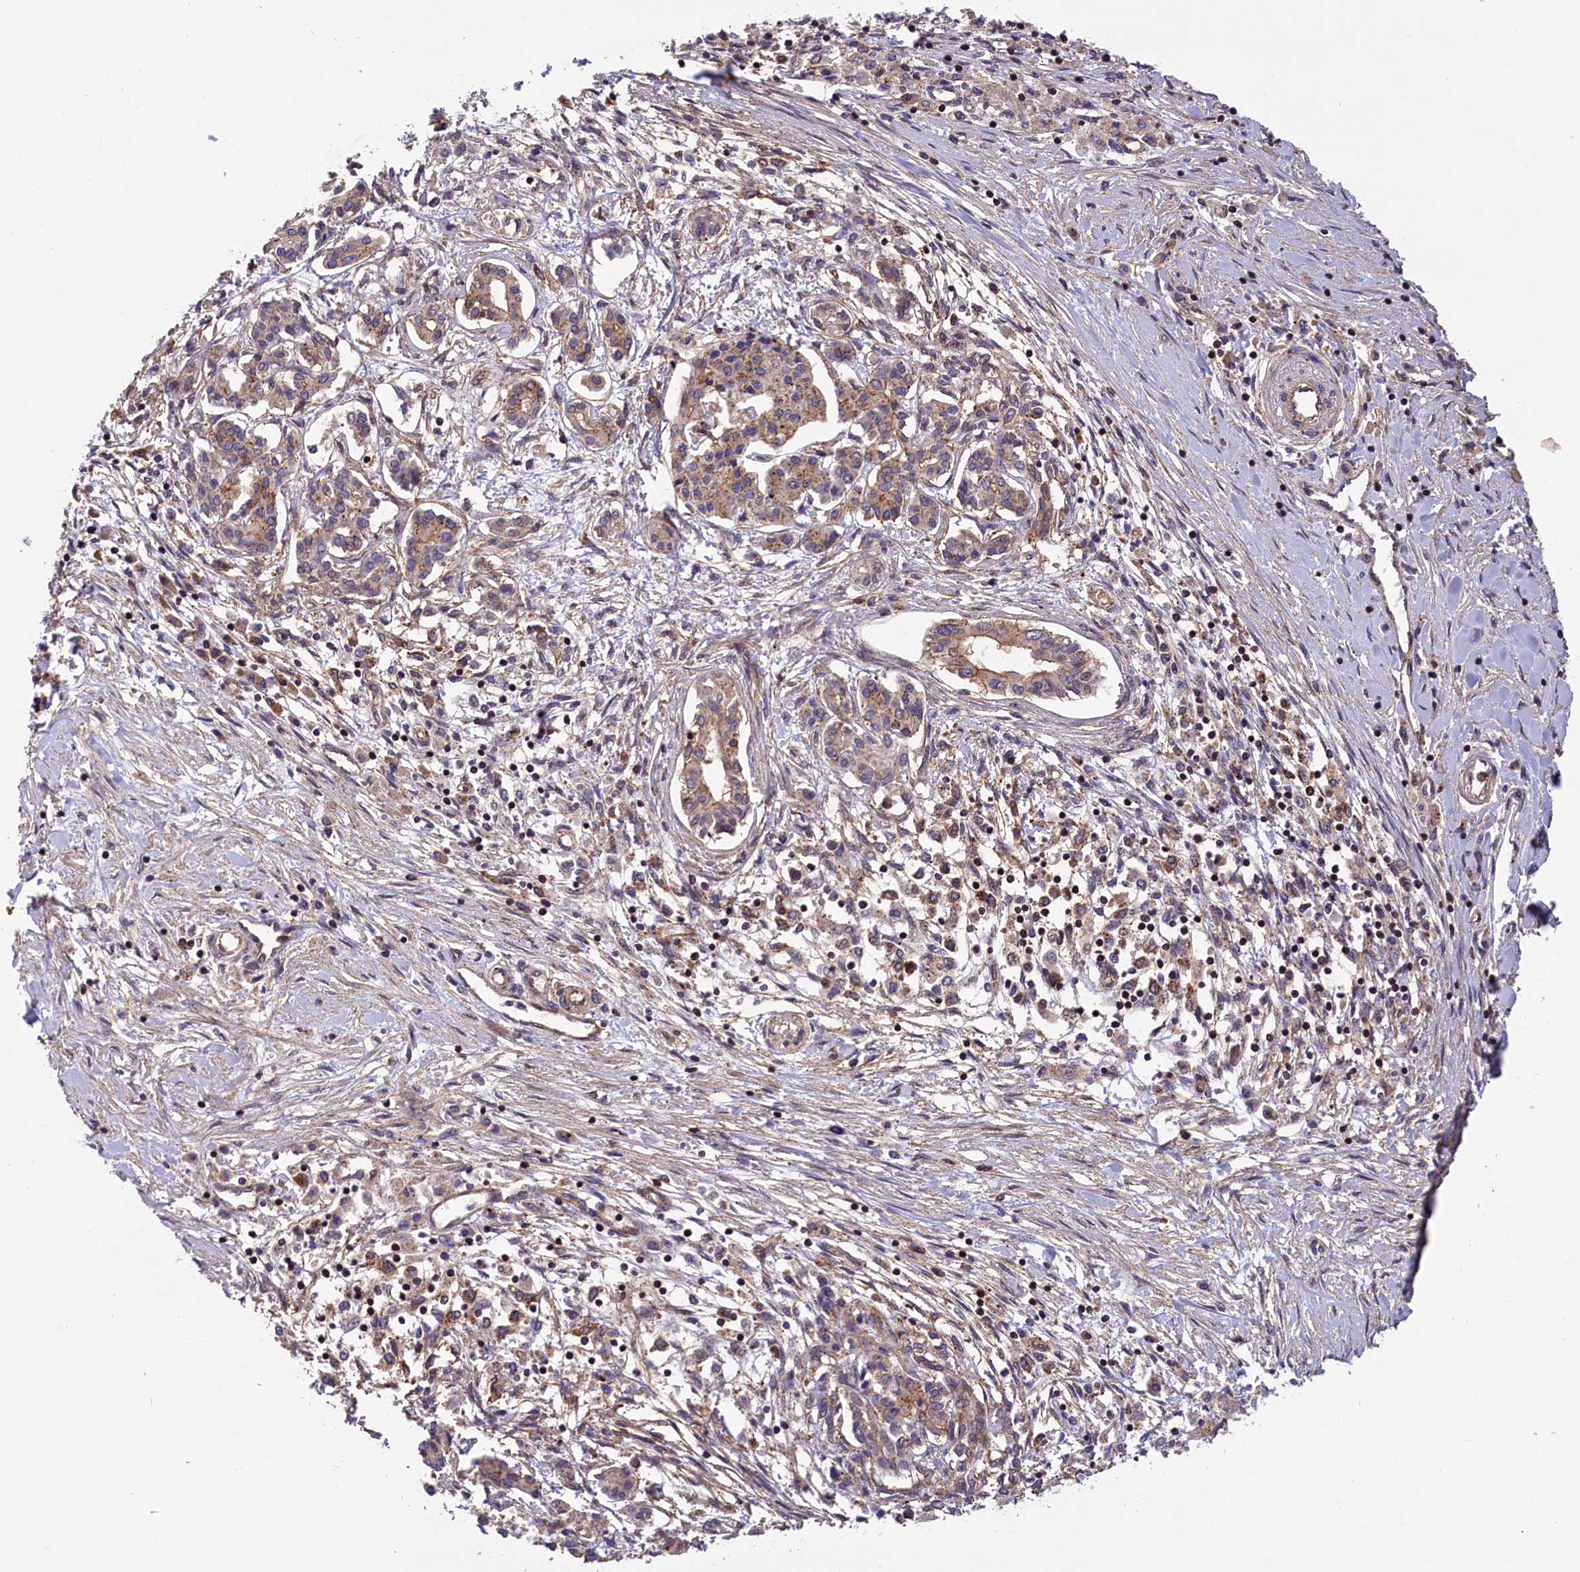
{"staining": {"intensity": "moderate", "quantity": ">75%", "location": "cytoplasmic/membranous"}, "tissue": "pancreatic cancer", "cell_type": "Tumor cells", "image_type": "cancer", "snomed": [{"axis": "morphology", "description": "Adenocarcinoma, NOS"}, {"axis": "topography", "description": "Pancreas"}], "caption": "This photomicrograph exhibits immunohistochemistry (IHC) staining of human pancreatic cancer (adenocarcinoma), with medium moderate cytoplasmic/membranous staining in approximately >75% of tumor cells.", "gene": "IST1", "patient": {"sex": "female", "age": 50}}